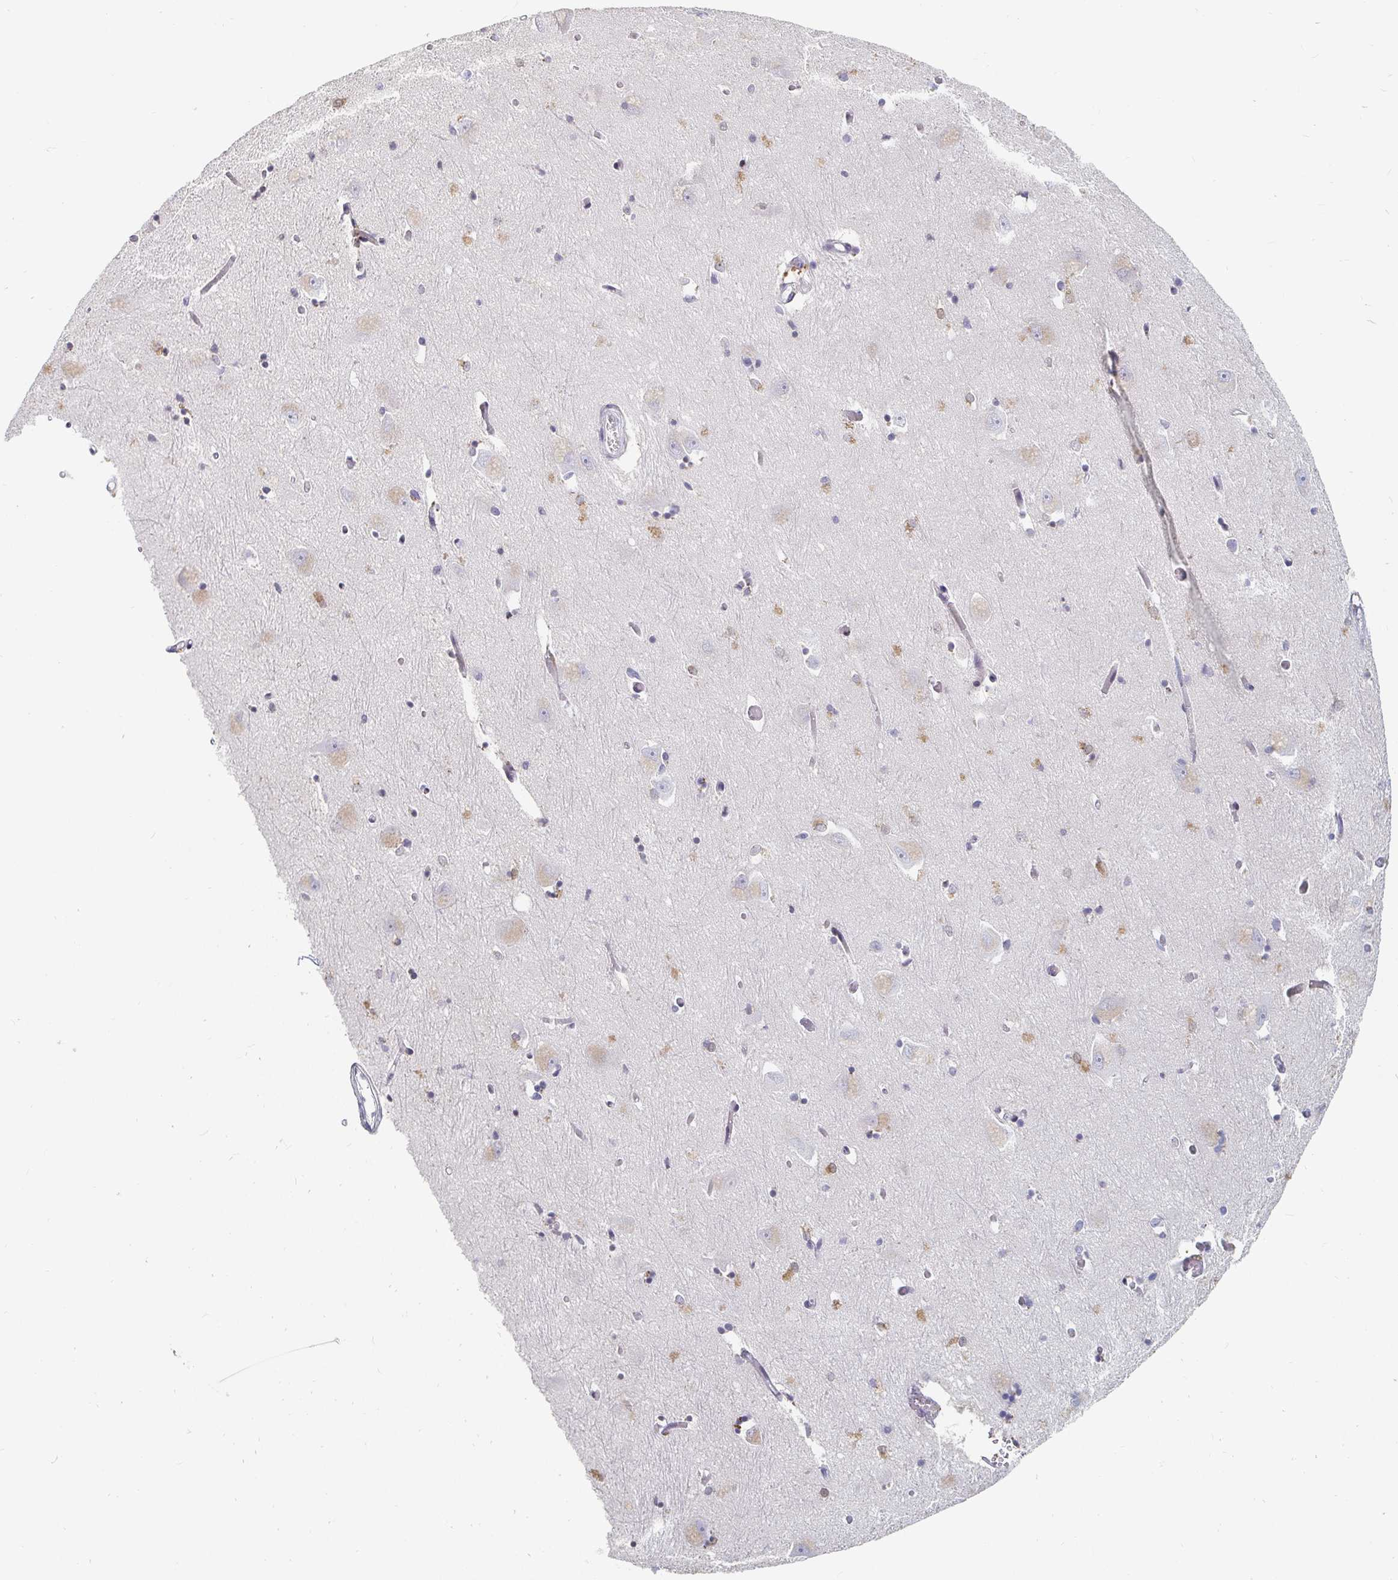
{"staining": {"intensity": "moderate", "quantity": "<25%", "location": "cytoplasmic/membranous"}, "tissue": "caudate", "cell_type": "Glial cells", "image_type": "normal", "snomed": [{"axis": "morphology", "description": "Normal tissue, NOS"}, {"axis": "topography", "description": "Lateral ventricle wall"}, {"axis": "topography", "description": "Hippocampus"}], "caption": "Approximately <25% of glial cells in normal caudate reveal moderate cytoplasmic/membranous protein staining as visualized by brown immunohistochemical staining.", "gene": "NME9", "patient": {"sex": "female", "age": 63}}